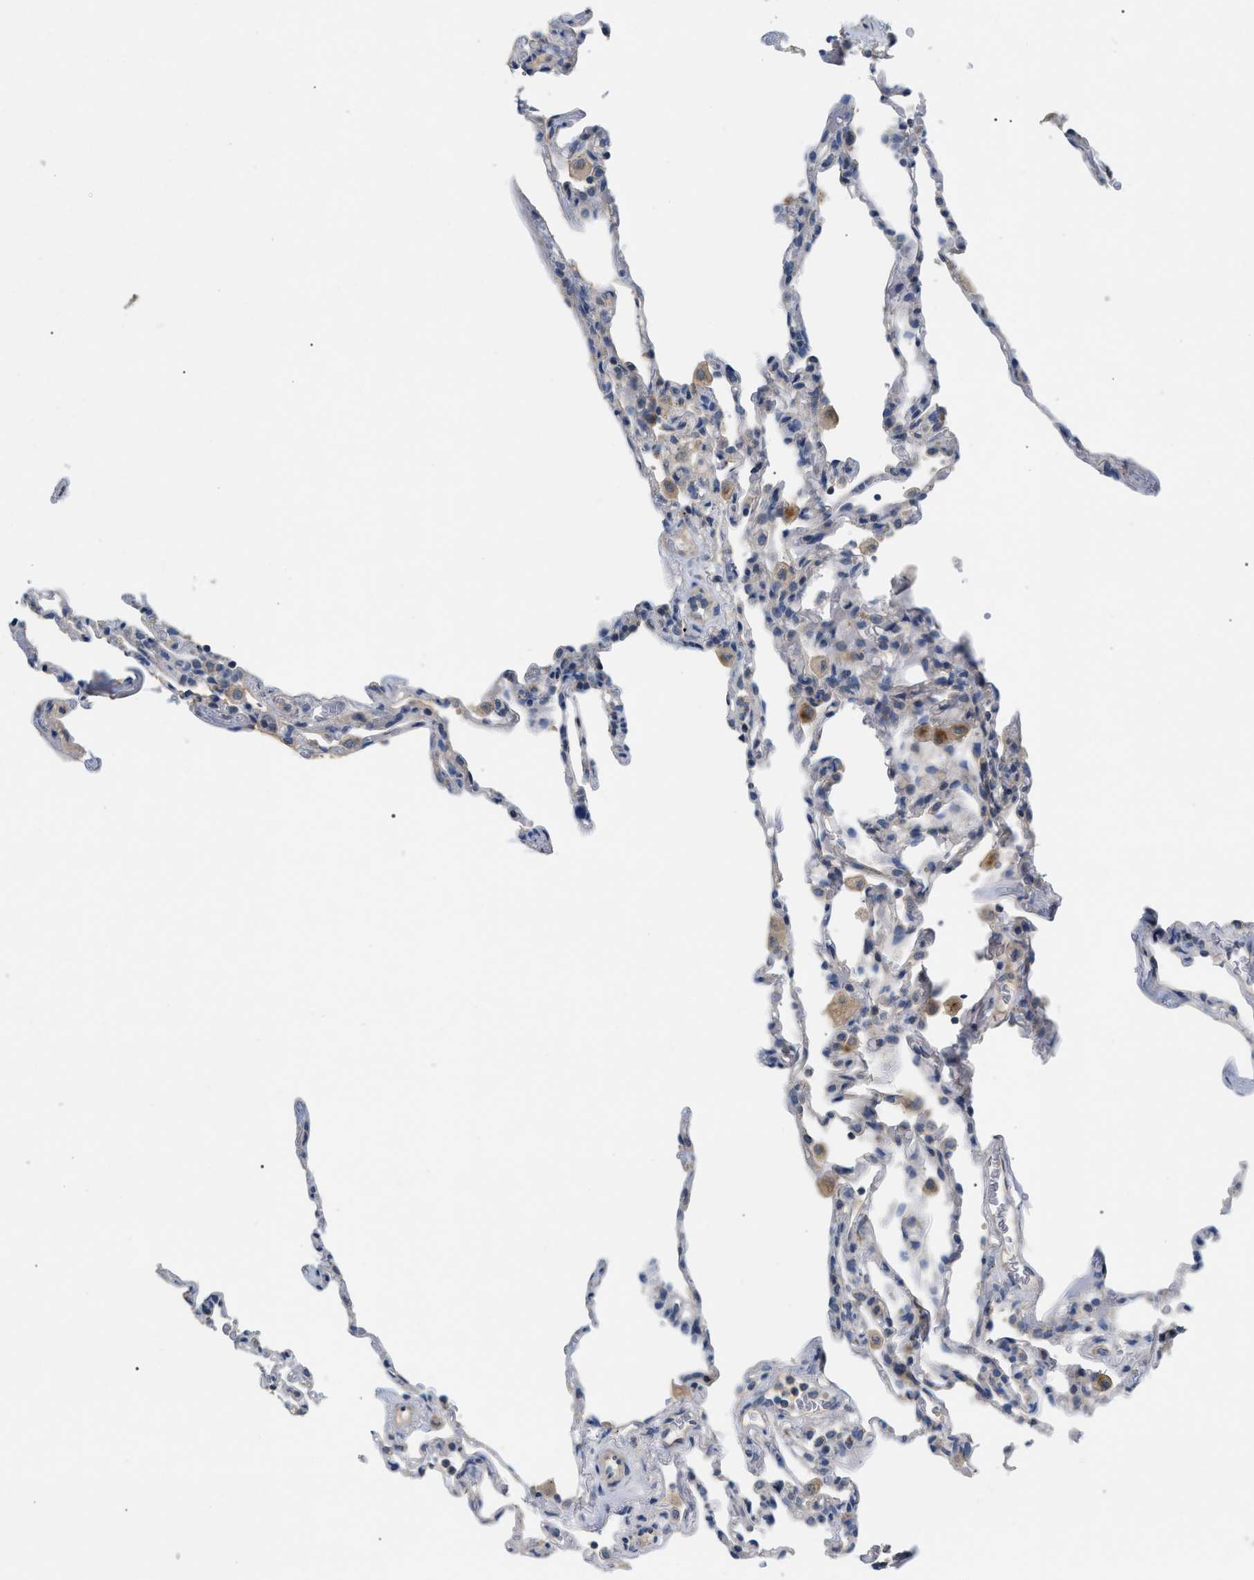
{"staining": {"intensity": "negative", "quantity": "none", "location": "none"}, "tissue": "lung", "cell_type": "Alveolar cells", "image_type": "normal", "snomed": [{"axis": "morphology", "description": "Normal tissue, NOS"}, {"axis": "topography", "description": "Lung"}], "caption": "A high-resolution micrograph shows immunohistochemistry staining of benign lung, which demonstrates no significant staining in alveolar cells.", "gene": "DHX58", "patient": {"sex": "male", "age": 59}}